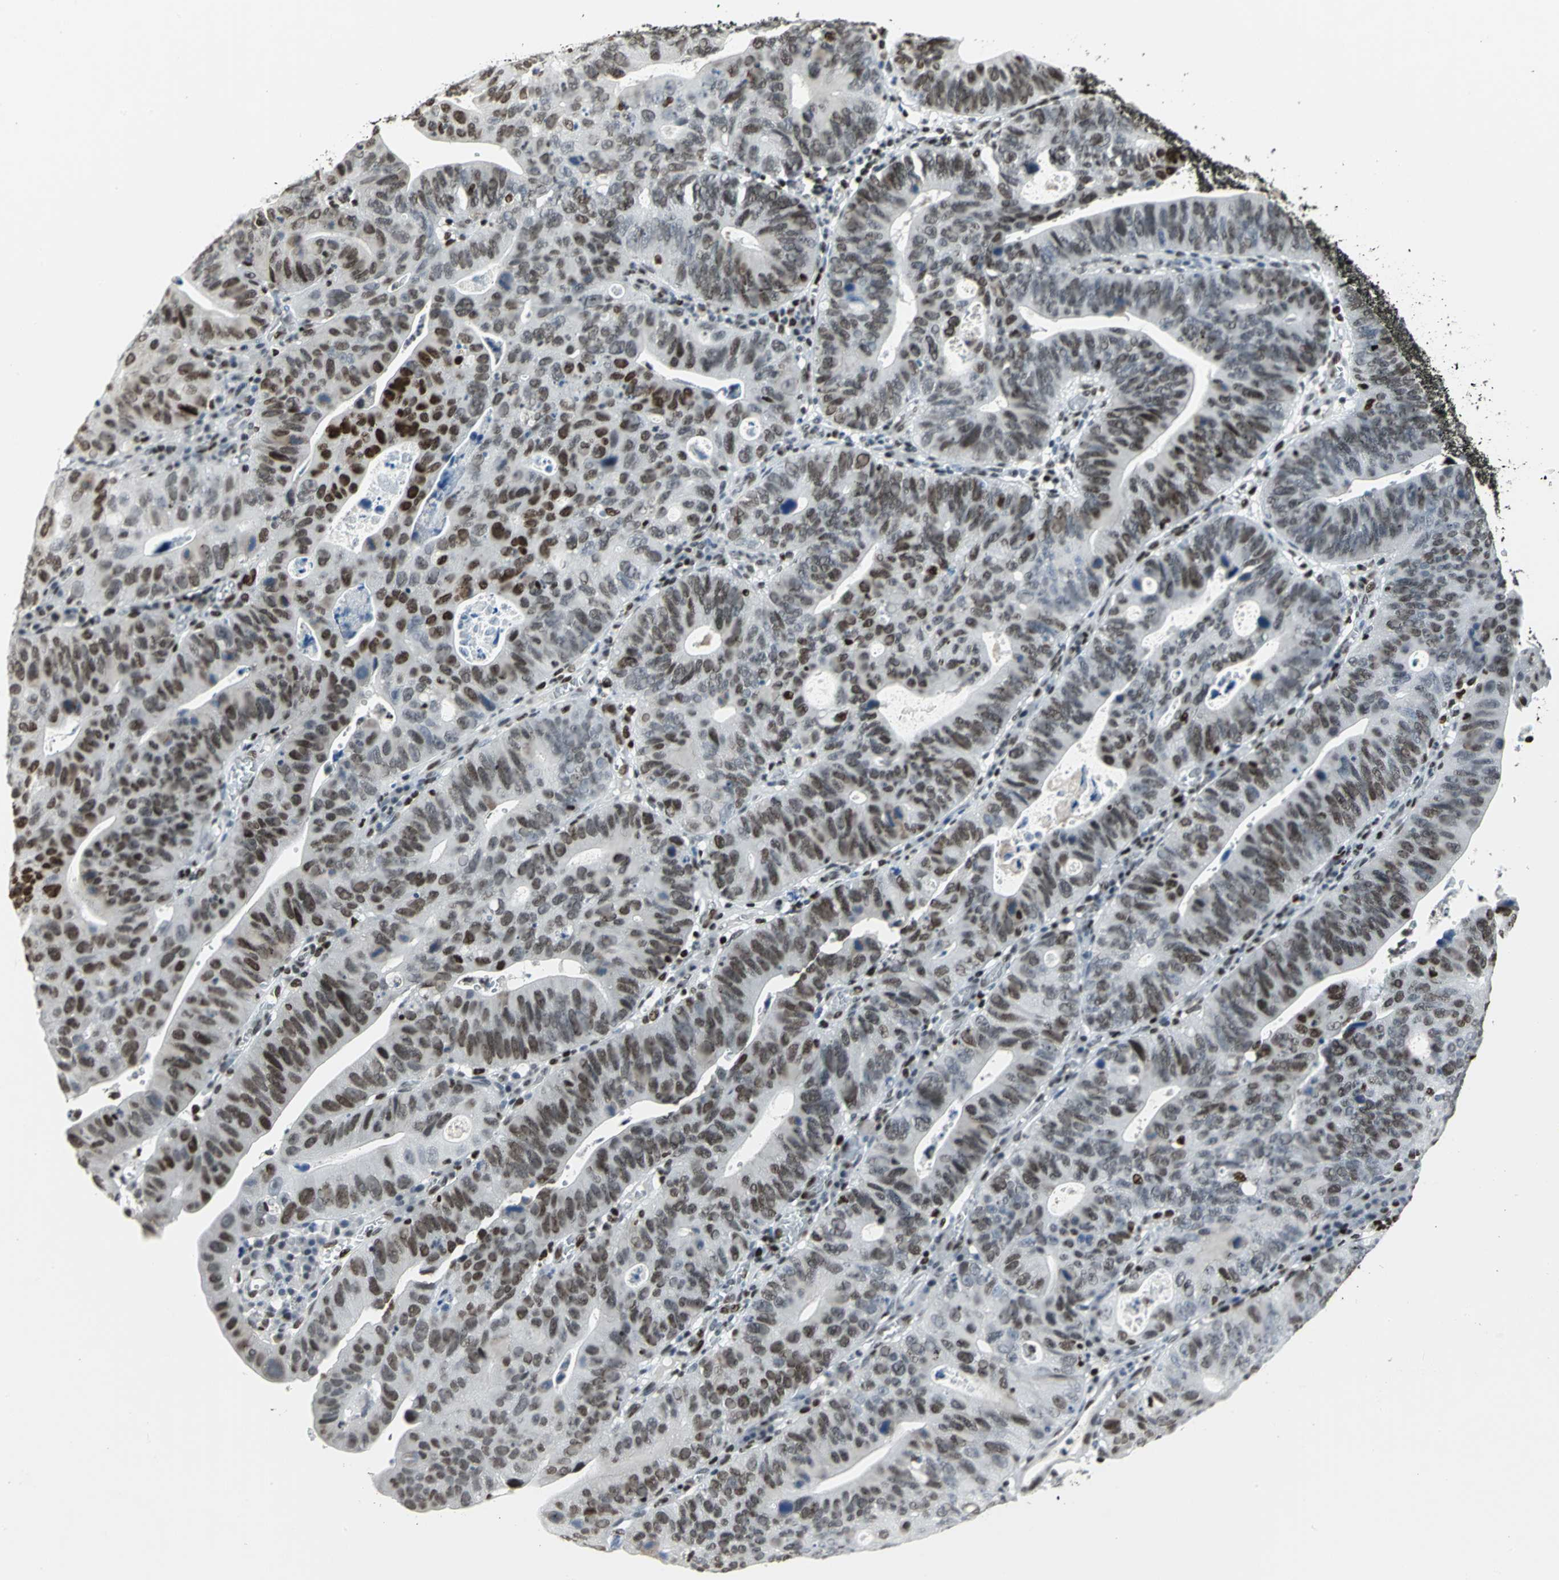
{"staining": {"intensity": "strong", "quantity": ">75%", "location": "nuclear"}, "tissue": "stomach cancer", "cell_type": "Tumor cells", "image_type": "cancer", "snomed": [{"axis": "morphology", "description": "Adenocarcinoma, NOS"}, {"axis": "topography", "description": "Stomach"}], "caption": "A high amount of strong nuclear positivity is appreciated in about >75% of tumor cells in stomach cancer tissue.", "gene": "HNRNPD", "patient": {"sex": "male", "age": 59}}